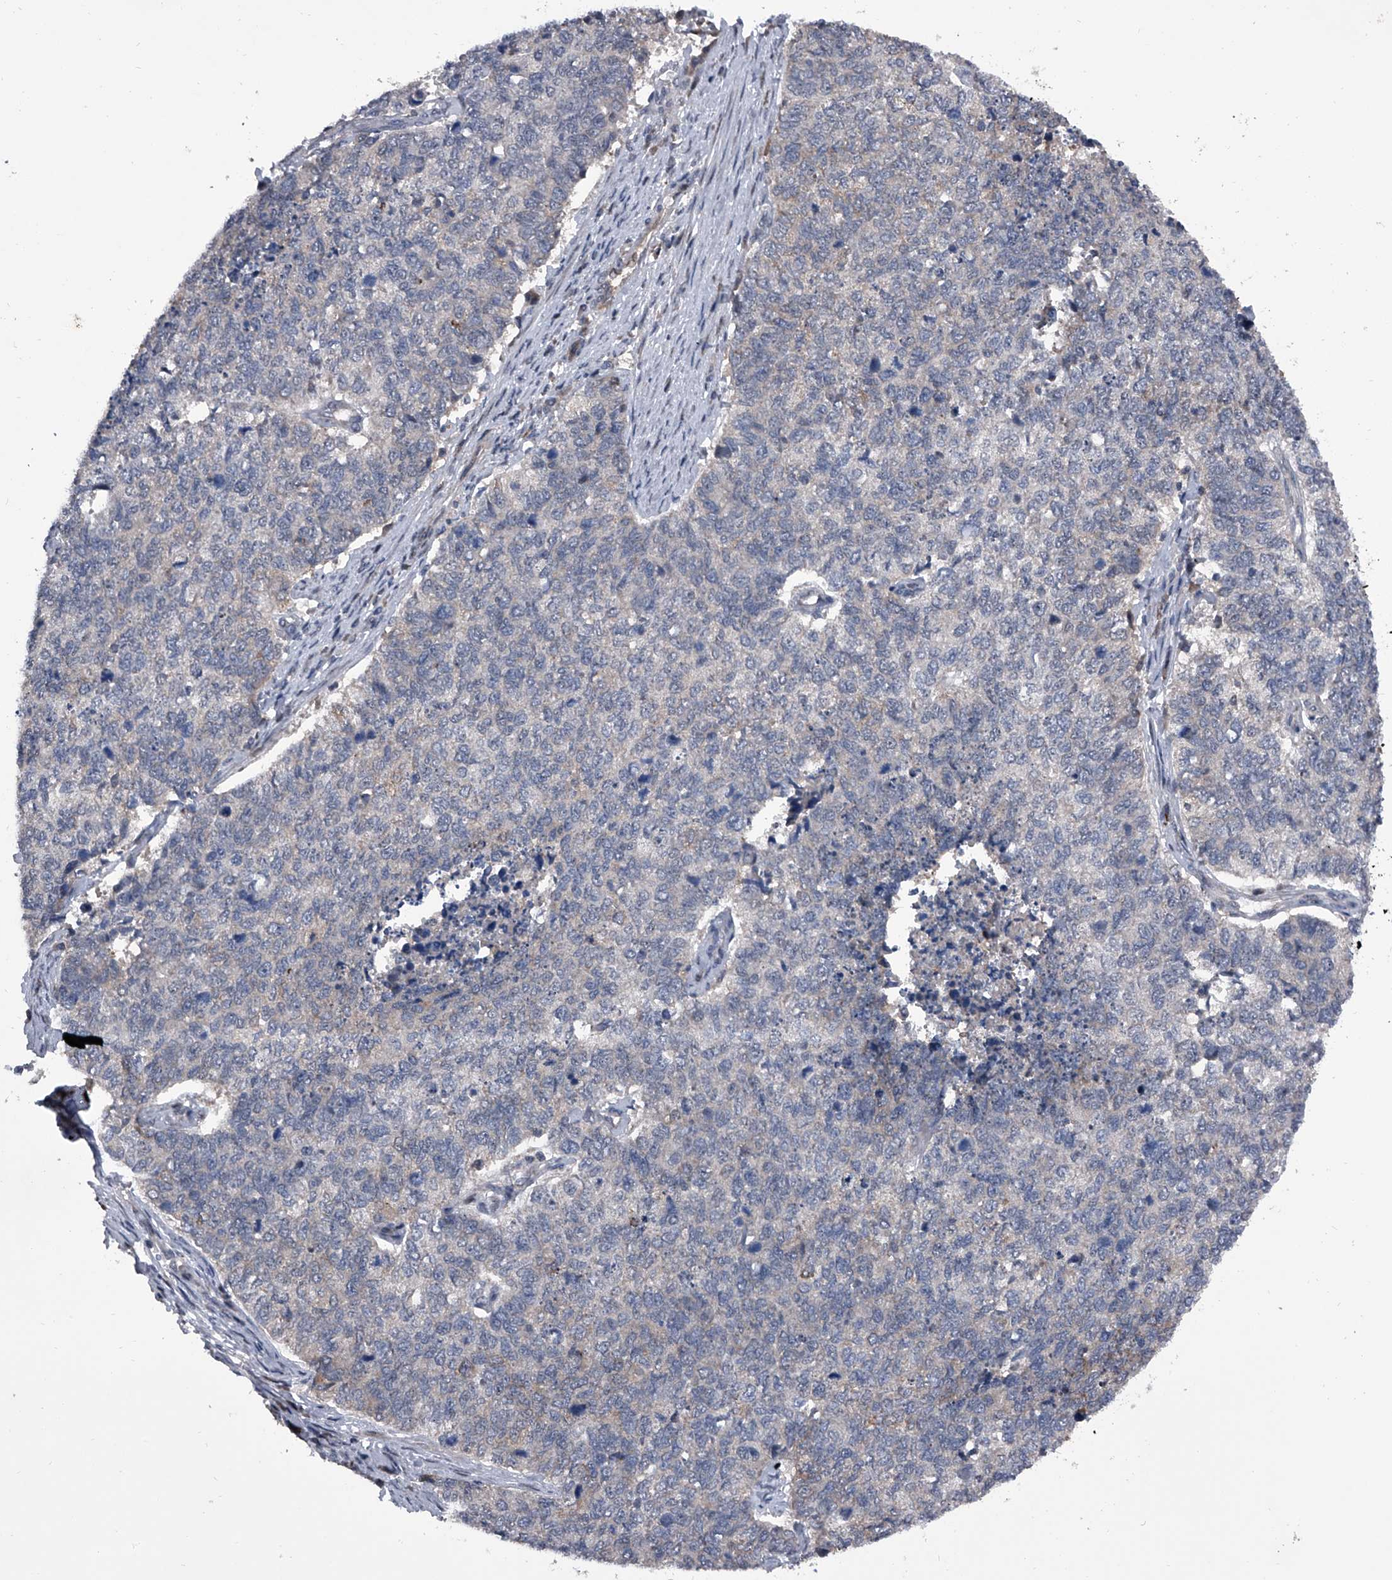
{"staining": {"intensity": "negative", "quantity": "none", "location": "none"}, "tissue": "cervical cancer", "cell_type": "Tumor cells", "image_type": "cancer", "snomed": [{"axis": "morphology", "description": "Squamous cell carcinoma, NOS"}, {"axis": "topography", "description": "Cervix"}], "caption": "High power microscopy micrograph of an immunohistochemistry photomicrograph of cervical cancer, revealing no significant positivity in tumor cells.", "gene": "ELK4", "patient": {"sex": "female", "age": 63}}